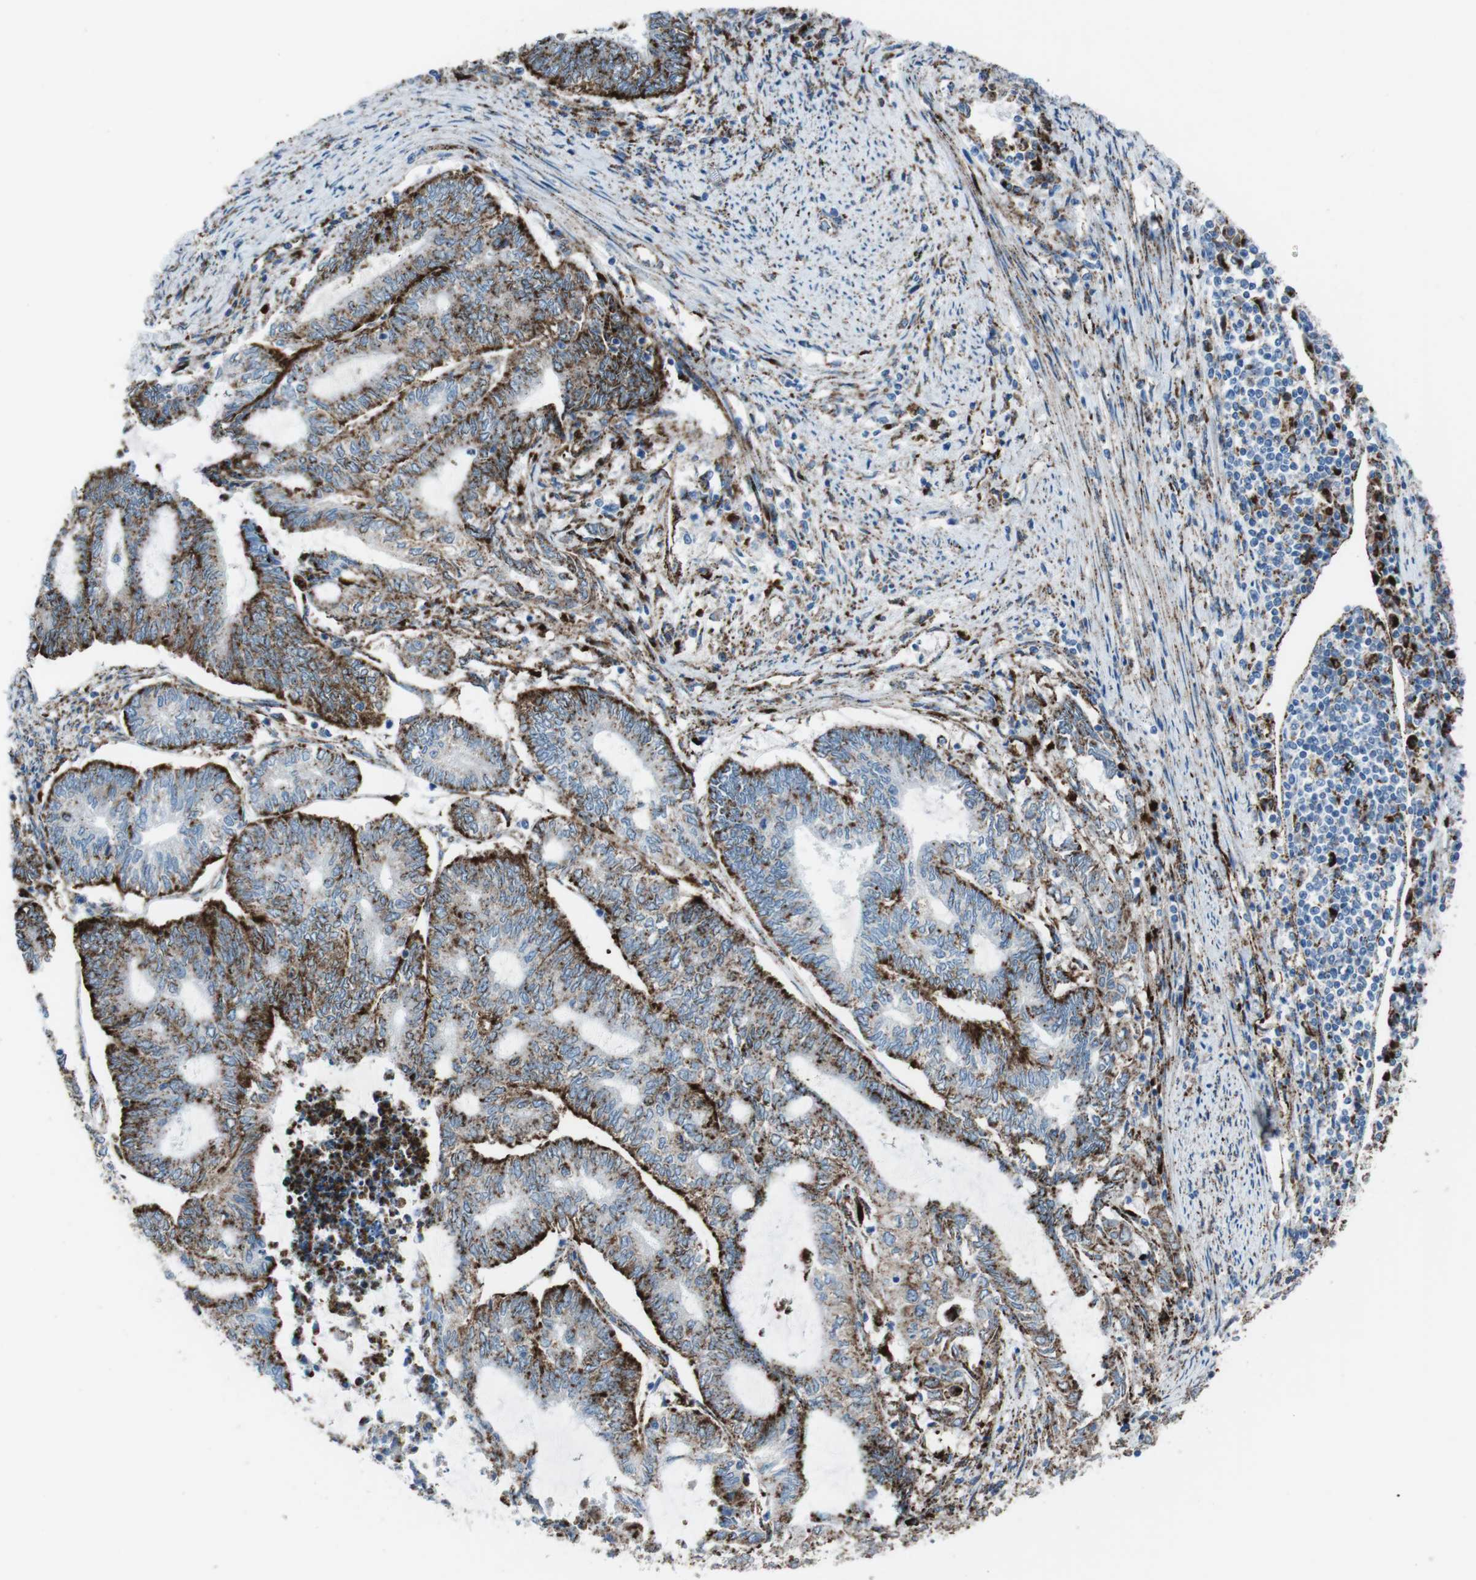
{"staining": {"intensity": "strong", "quantity": ">75%", "location": "cytoplasmic/membranous"}, "tissue": "endometrial cancer", "cell_type": "Tumor cells", "image_type": "cancer", "snomed": [{"axis": "morphology", "description": "Adenocarcinoma, NOS"}, {"axis": "topography", "description": "Uterus"}, {"axis": "topography", "description": "Endometrium"}], "caption": "Endometrial adenocarcinoma stained with a protein marker displays strong staining in tumor cells.", "gene": "SCARB2", "patient": {"sex": "female", "age": 70}}